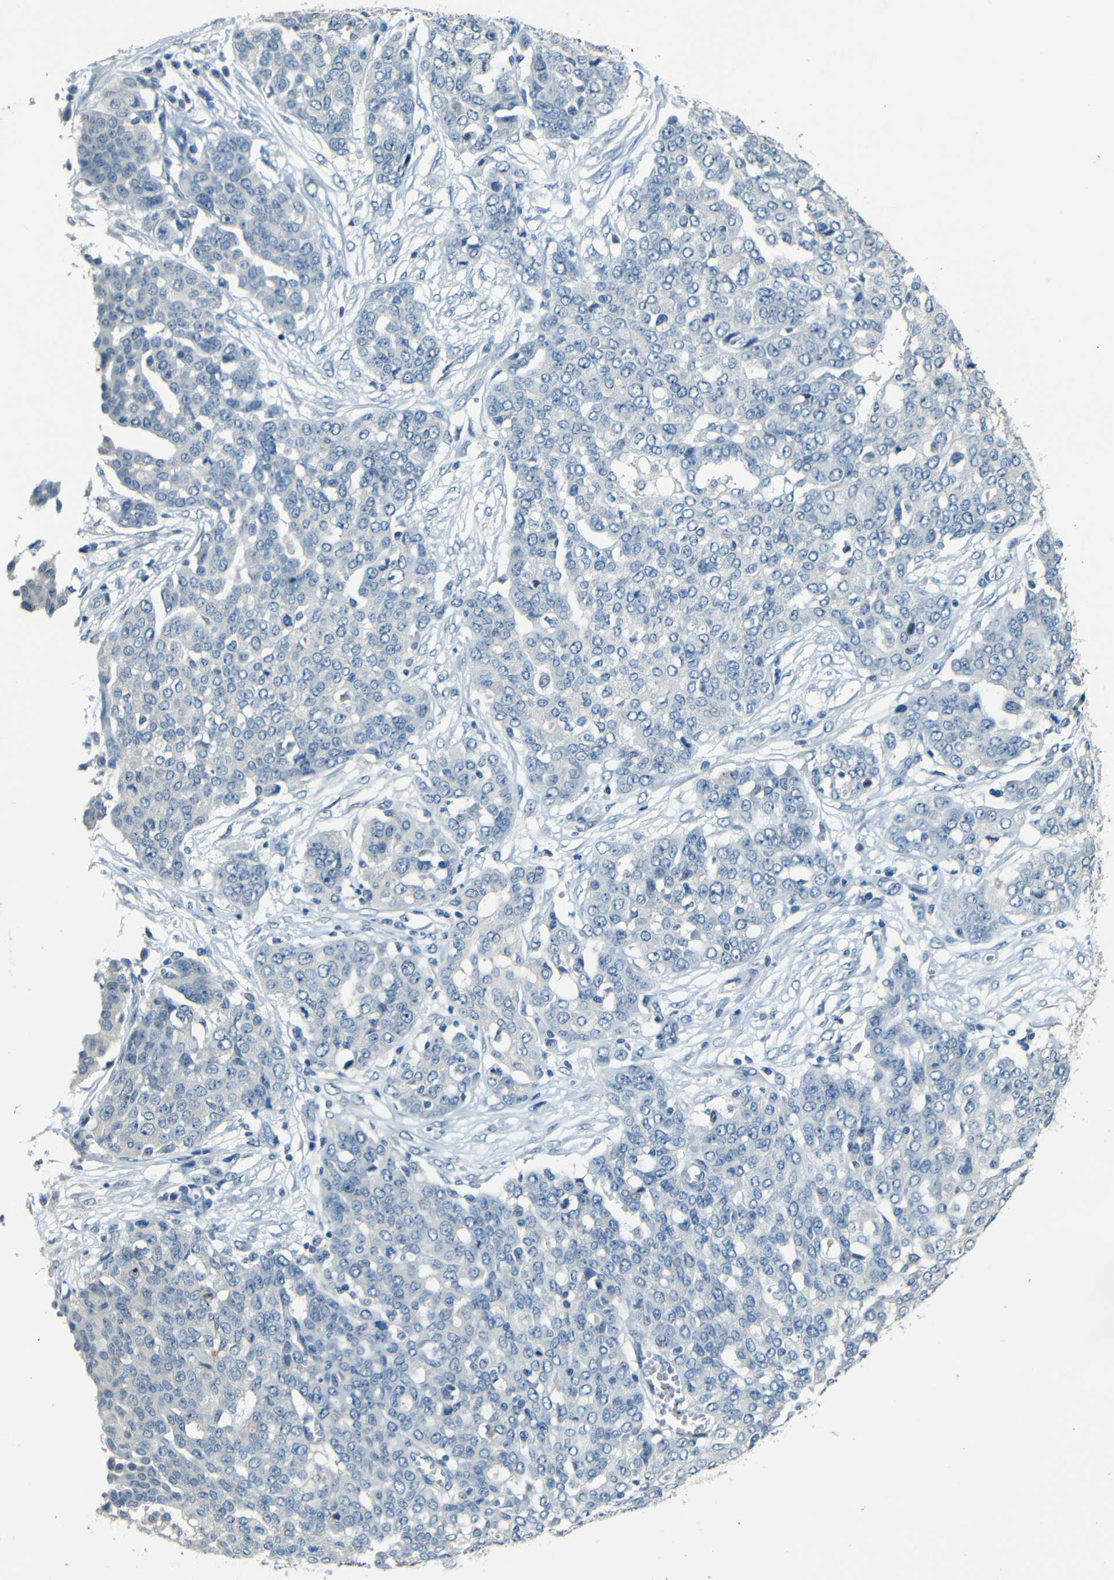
{"staining": {"intensity": "negative", "quantity": "none", "location": "none"}, "tissue": "ovarian cancer", "cell_type": "Tumor cells", "image_type": "cancer", "snomed": [{"axis": "morphology", "description": "Cystadenocarcinoma, serous, NOS"}, {"axis": "topography", "description": "Soft tissue"}, {"axis": "topography", "description": "Ovary"}], "caption": "IHC of serous cystadenocarcinoma (ovarian) demonstrates no staining in tumor cells. Brightfield microscopy of immunohistochemistry stained with DAB (3,3'-diaminobenzidine) (brown) and hematoxylin (blue), captured at high magnification.", "gene": "ZMAT1", "patient": {"sex": "female", "age": 57}}